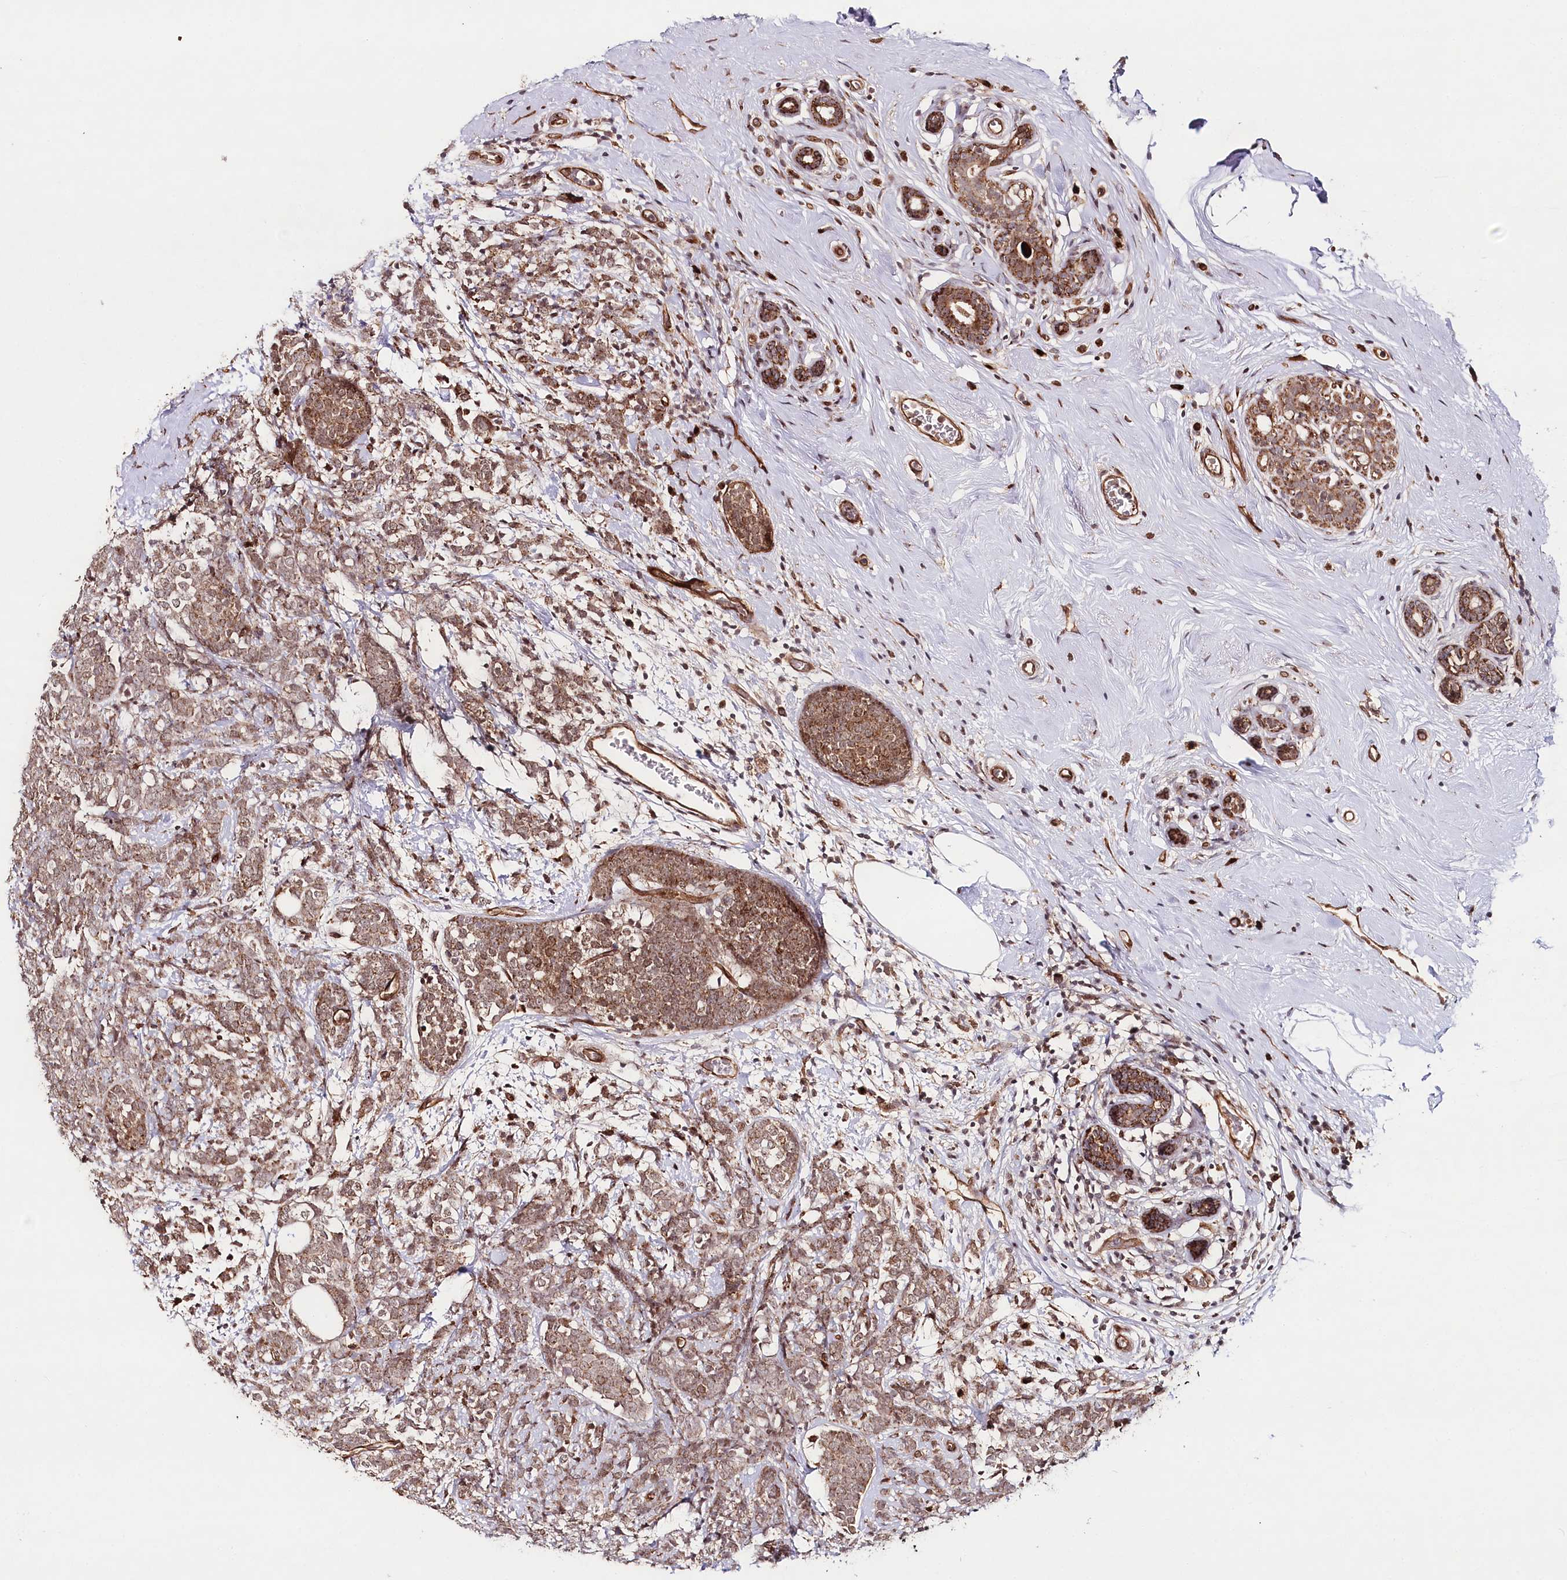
{"staining": {"intensity": "weak", "quantity": ">75%", "location": "cytoplasmic/membranous"}, "tissue": "breast cancer", "cell_type": "Tumor cells", "image_type": "cancer", "snomed": [{"axis": "morphology", "description": "Lobular carcinoma"}, {"axis": "topography", "description": "Breast"}], "caption": "Immunohistochemistry of breast cancer displays low levels of weak cytoplasmic/membranous positivity in approximately >75% of tumor cells.", "gene": "COPG1", "patient": {"sex": "female", "age": 58}}